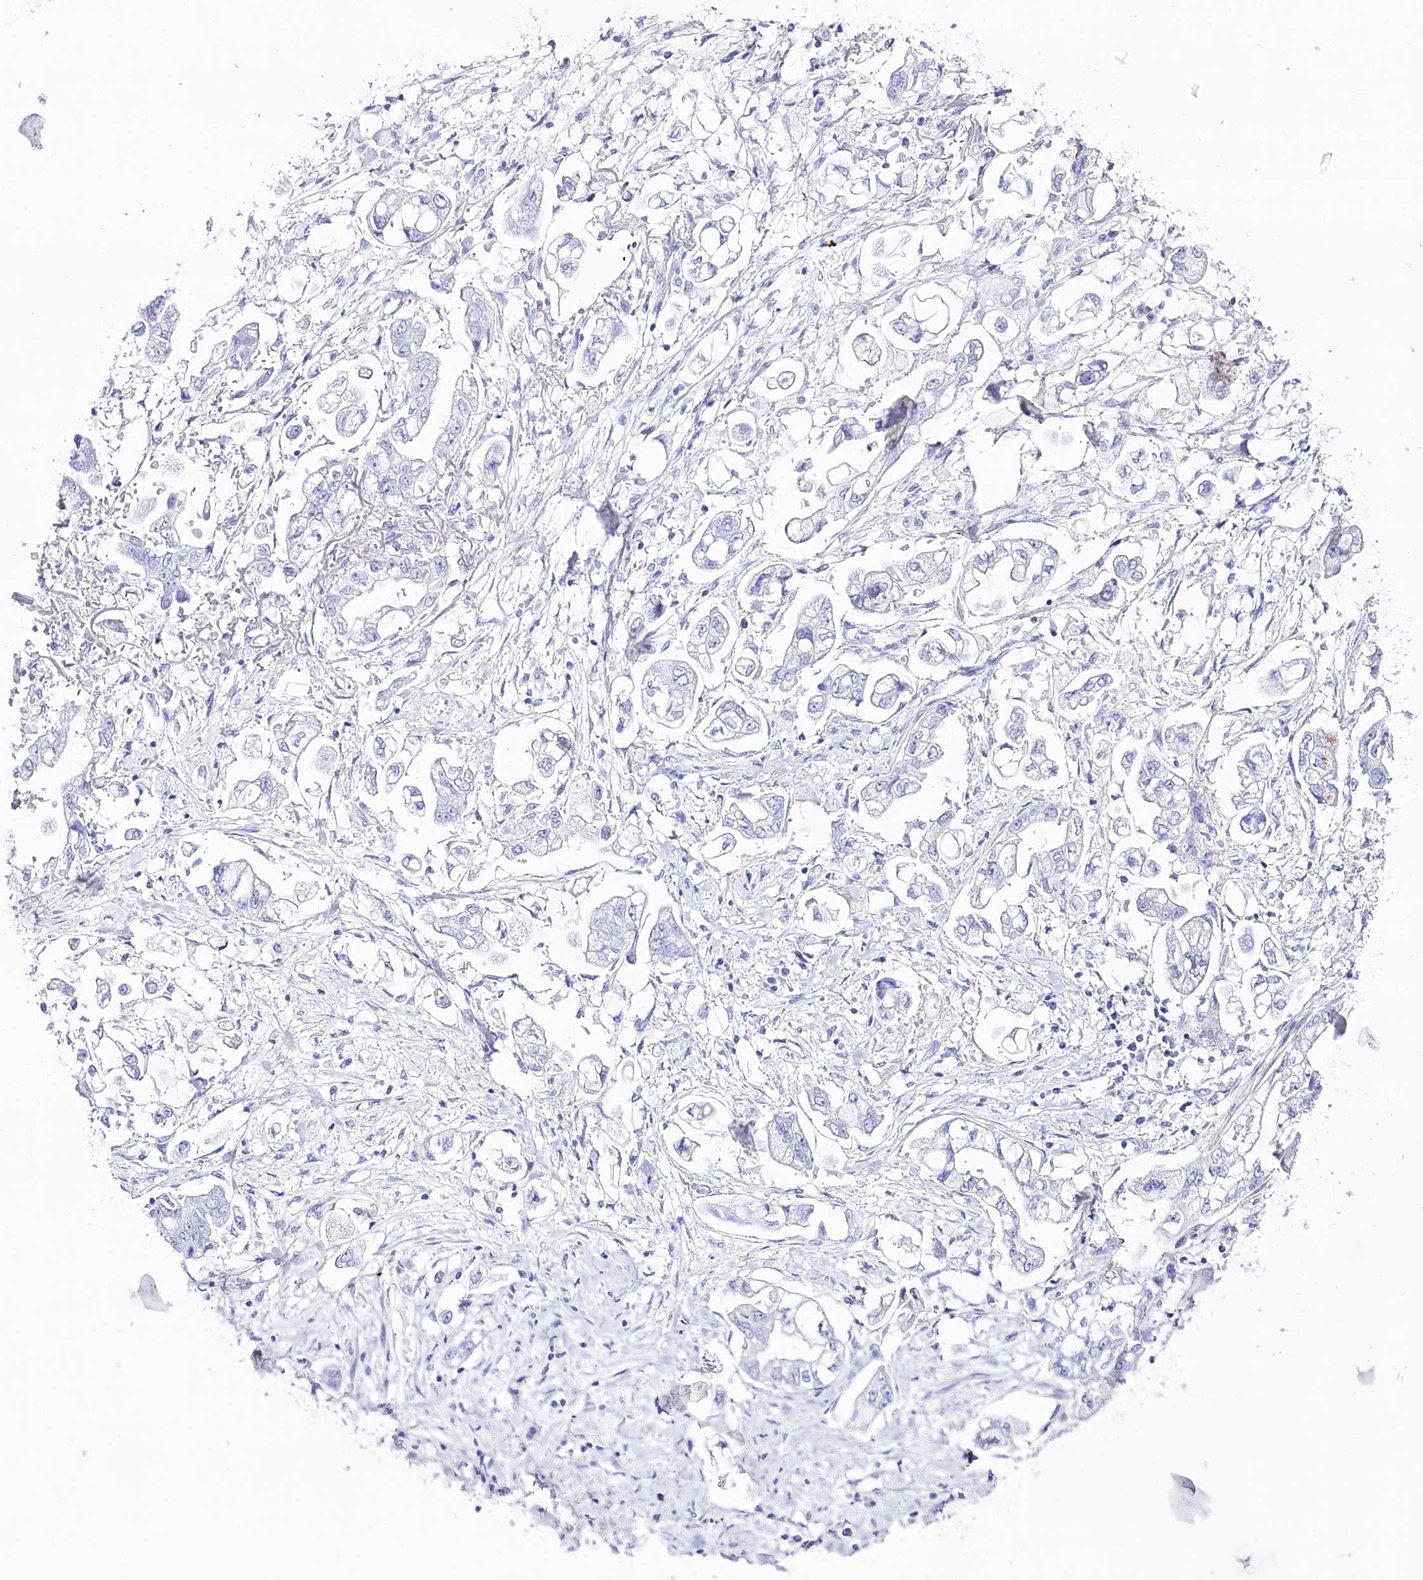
{"staining": {"intensity": "negative", "quantity": "none", "location": "none"}, "tissue": "stomach cancer", "cell_type": "Tumor cells", "image_type": "cancer", "snomed": [{"axis": "morphology", "description": "Adenocarcinoma, NOS"}, {"axis": "topography", "description": "Stomach"}], "caption": "Human adenocarcinoma (stomach) stained for a protein using immunohistochemistry displays no expression in tumor cells.", "gene": "CSN3", "patient": {"sex": "male", "age": 62}}